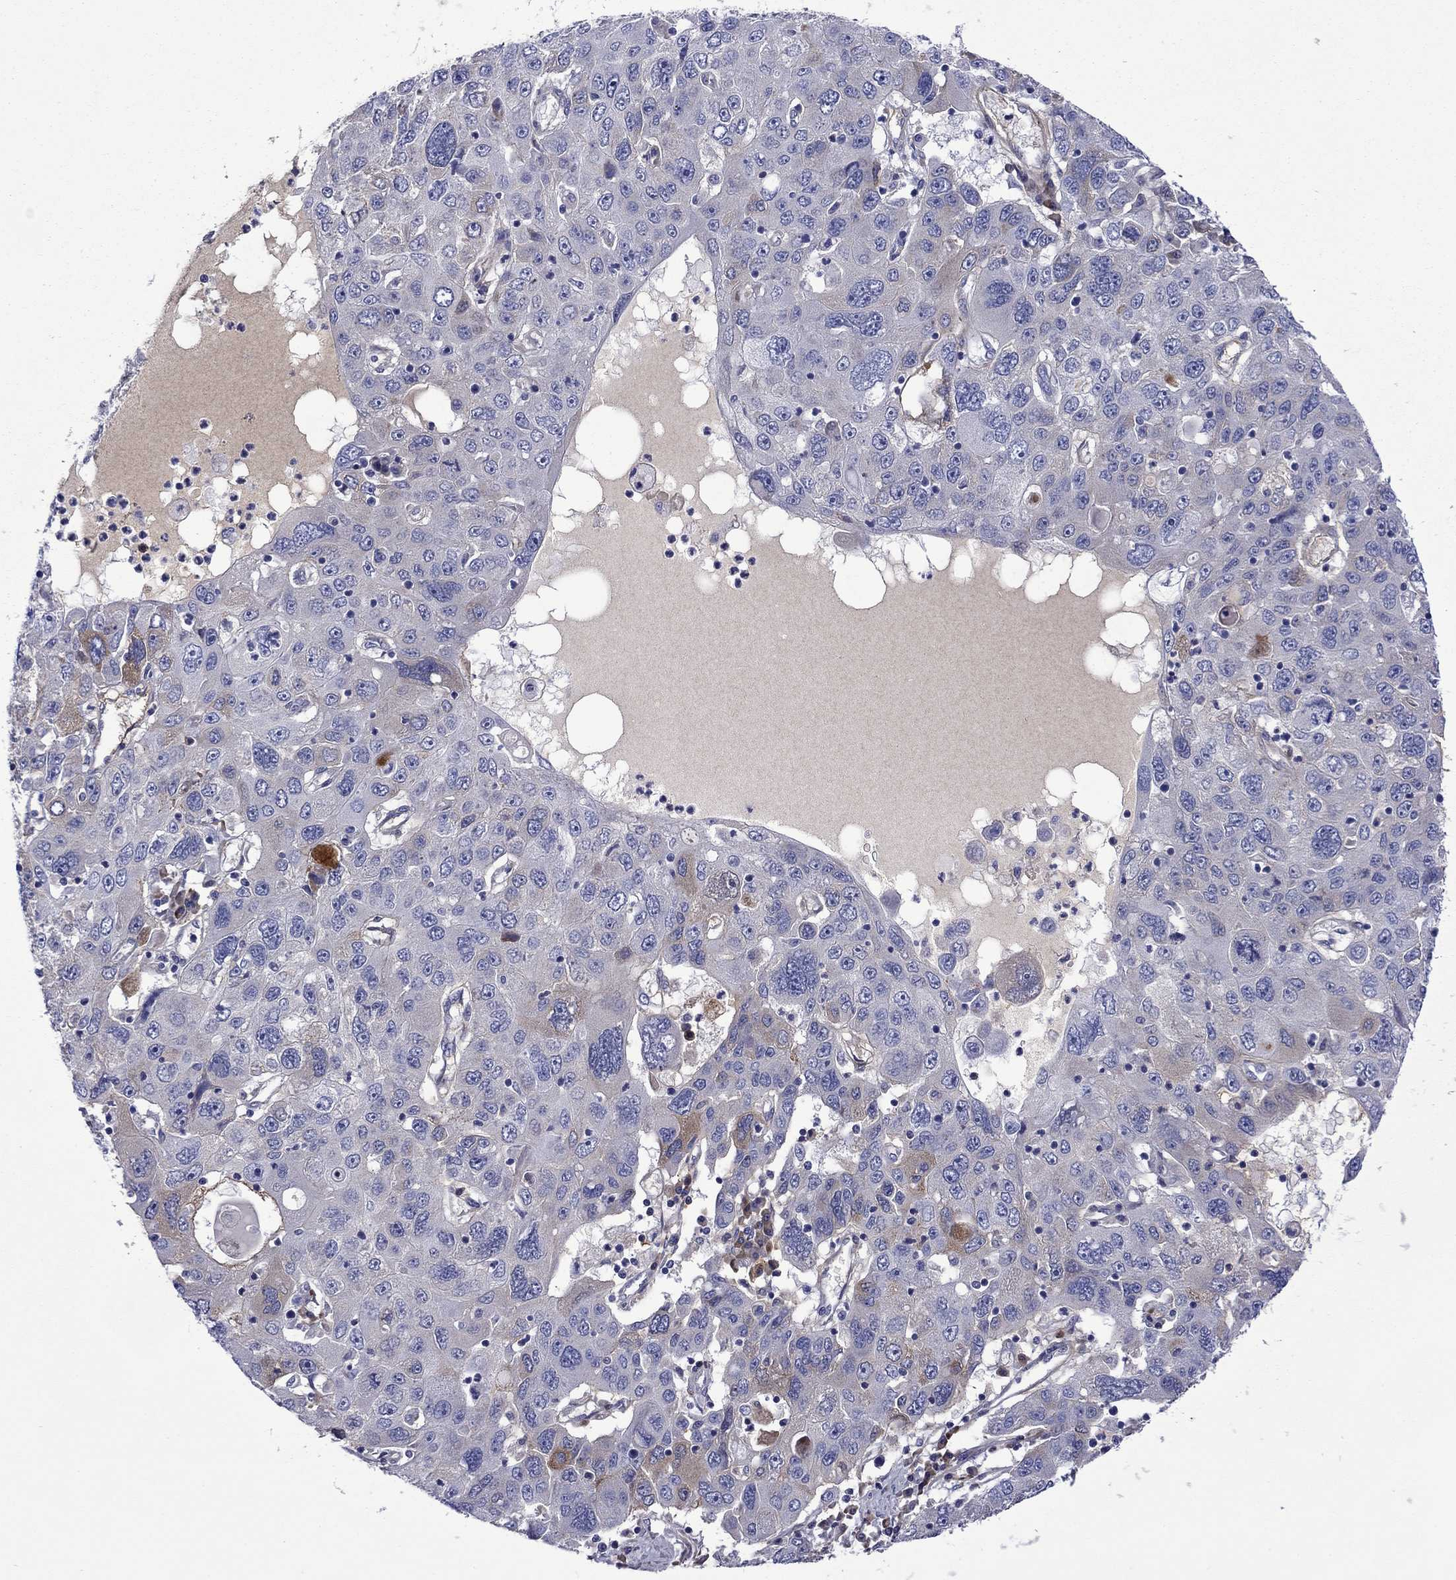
{"staining": {"intensity": "negative", "quantity": "none", "location": "none"}, "tissue": "stomach cancer", "cell_type": "Tumor cells", "image_type": "cancer", "snomed": [{"axis": "morphology", "description": "Adenocarcinoma, NOS"}, {"axis": "topography", "description": "Stomach"}], "caption": "This image is of stomach cancer stained with immunohistochemistry (IHC) to label a protein in brown with the nuclei are counter-stained blue. There is no positivity in tumor cells.", "gene": "HSPG2", "patient": {"sex": "male", "age": 56}}